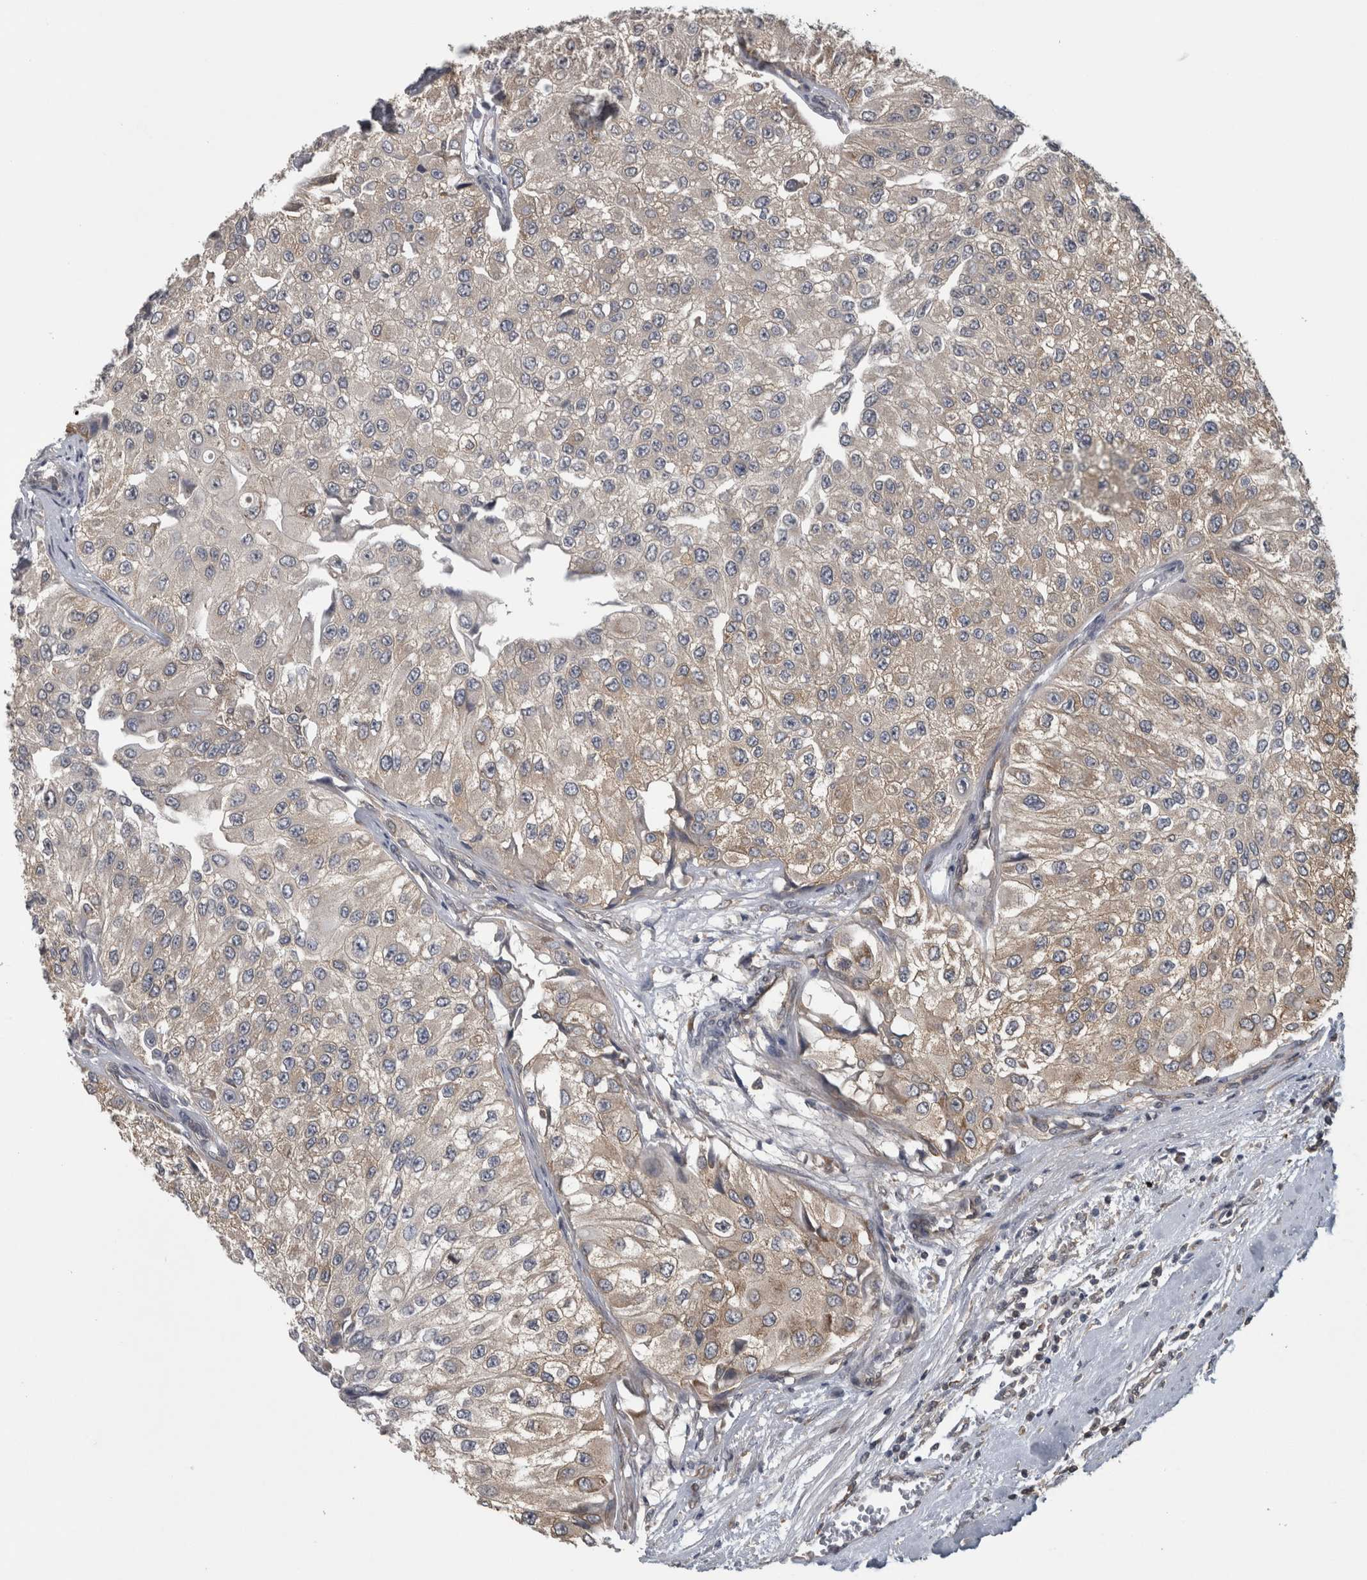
{"staining": {"intensity": "weak", "quantity": "<25%", "location": "cytoplasmic/membranous"}, "tissue": "urothelial cancer", "cell_type": "Tumor cells", "image_type": "cancer", "snomed": [{"axis": "morphology", "description": "Urothelial carcinoma, High grade"}, {"axis": "topography", "description": "Kidney"}, {"axis": "topography", "description": "Urinary bladder"}], "caption": "High-grade urothelial carcinoma was stained to show a protein in brown. There is no significant expression in tumor cells. (DAB (3,3'-diaminobenzidine) immunohistochemistry (IHC) visualized using brightfield microscopy, high magnification).", "gene": "ATXN2", "patient": {"sex": "male", "age": 77}}